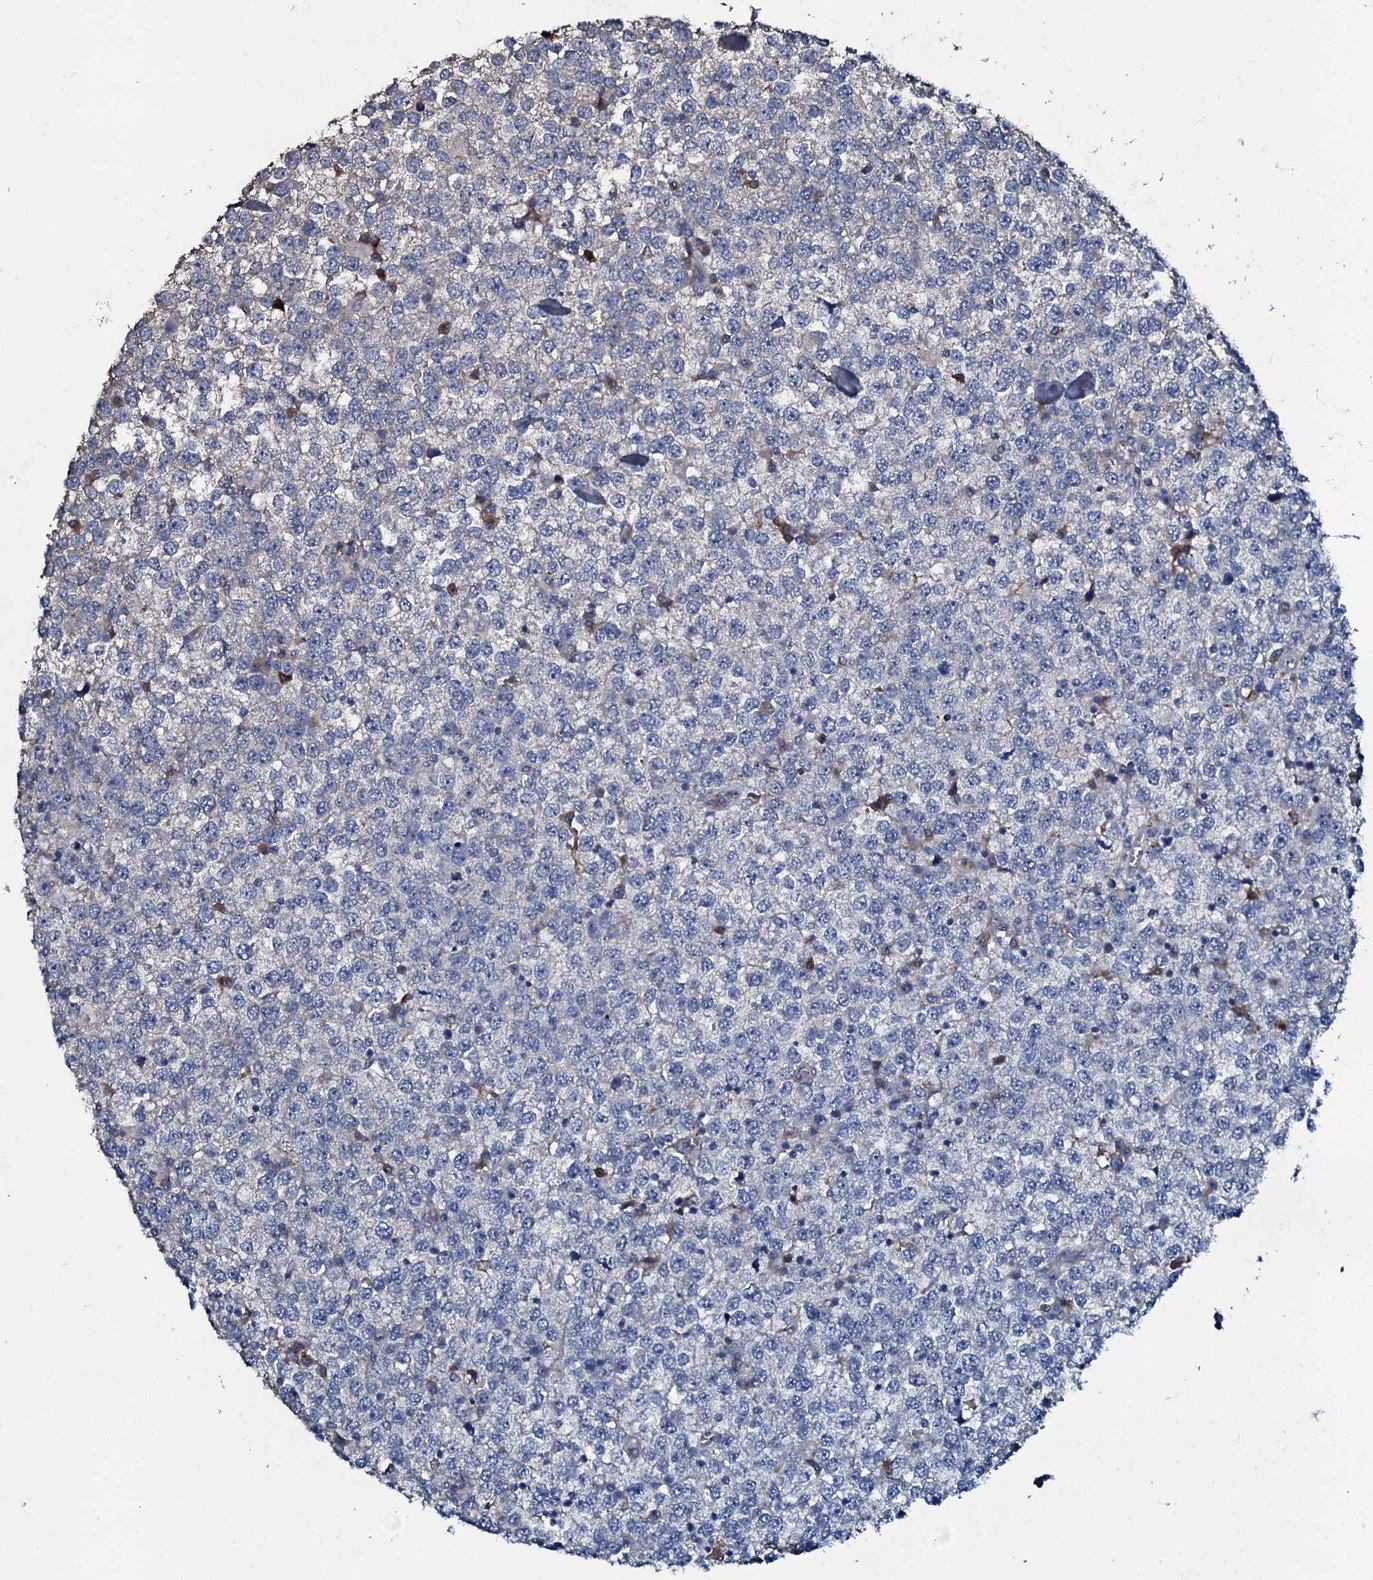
{"staining": {"intensity": "negative", "quantity": "none", "location": "none"}, "tissue": "testis cancer", "cell_type": "Tumor cells", "image_type": "cancer", "snomed": [{"axis": "morphology", "description": "Seminoma, NOS"}, {"axis": "topography", "description": "Testis"}], "caption": "Immunohistochemical staining of human testis cancer shows no significant expression in tumor cells.", "gene": "IL12B", "patient": {"sex": "male", "age": 65}}